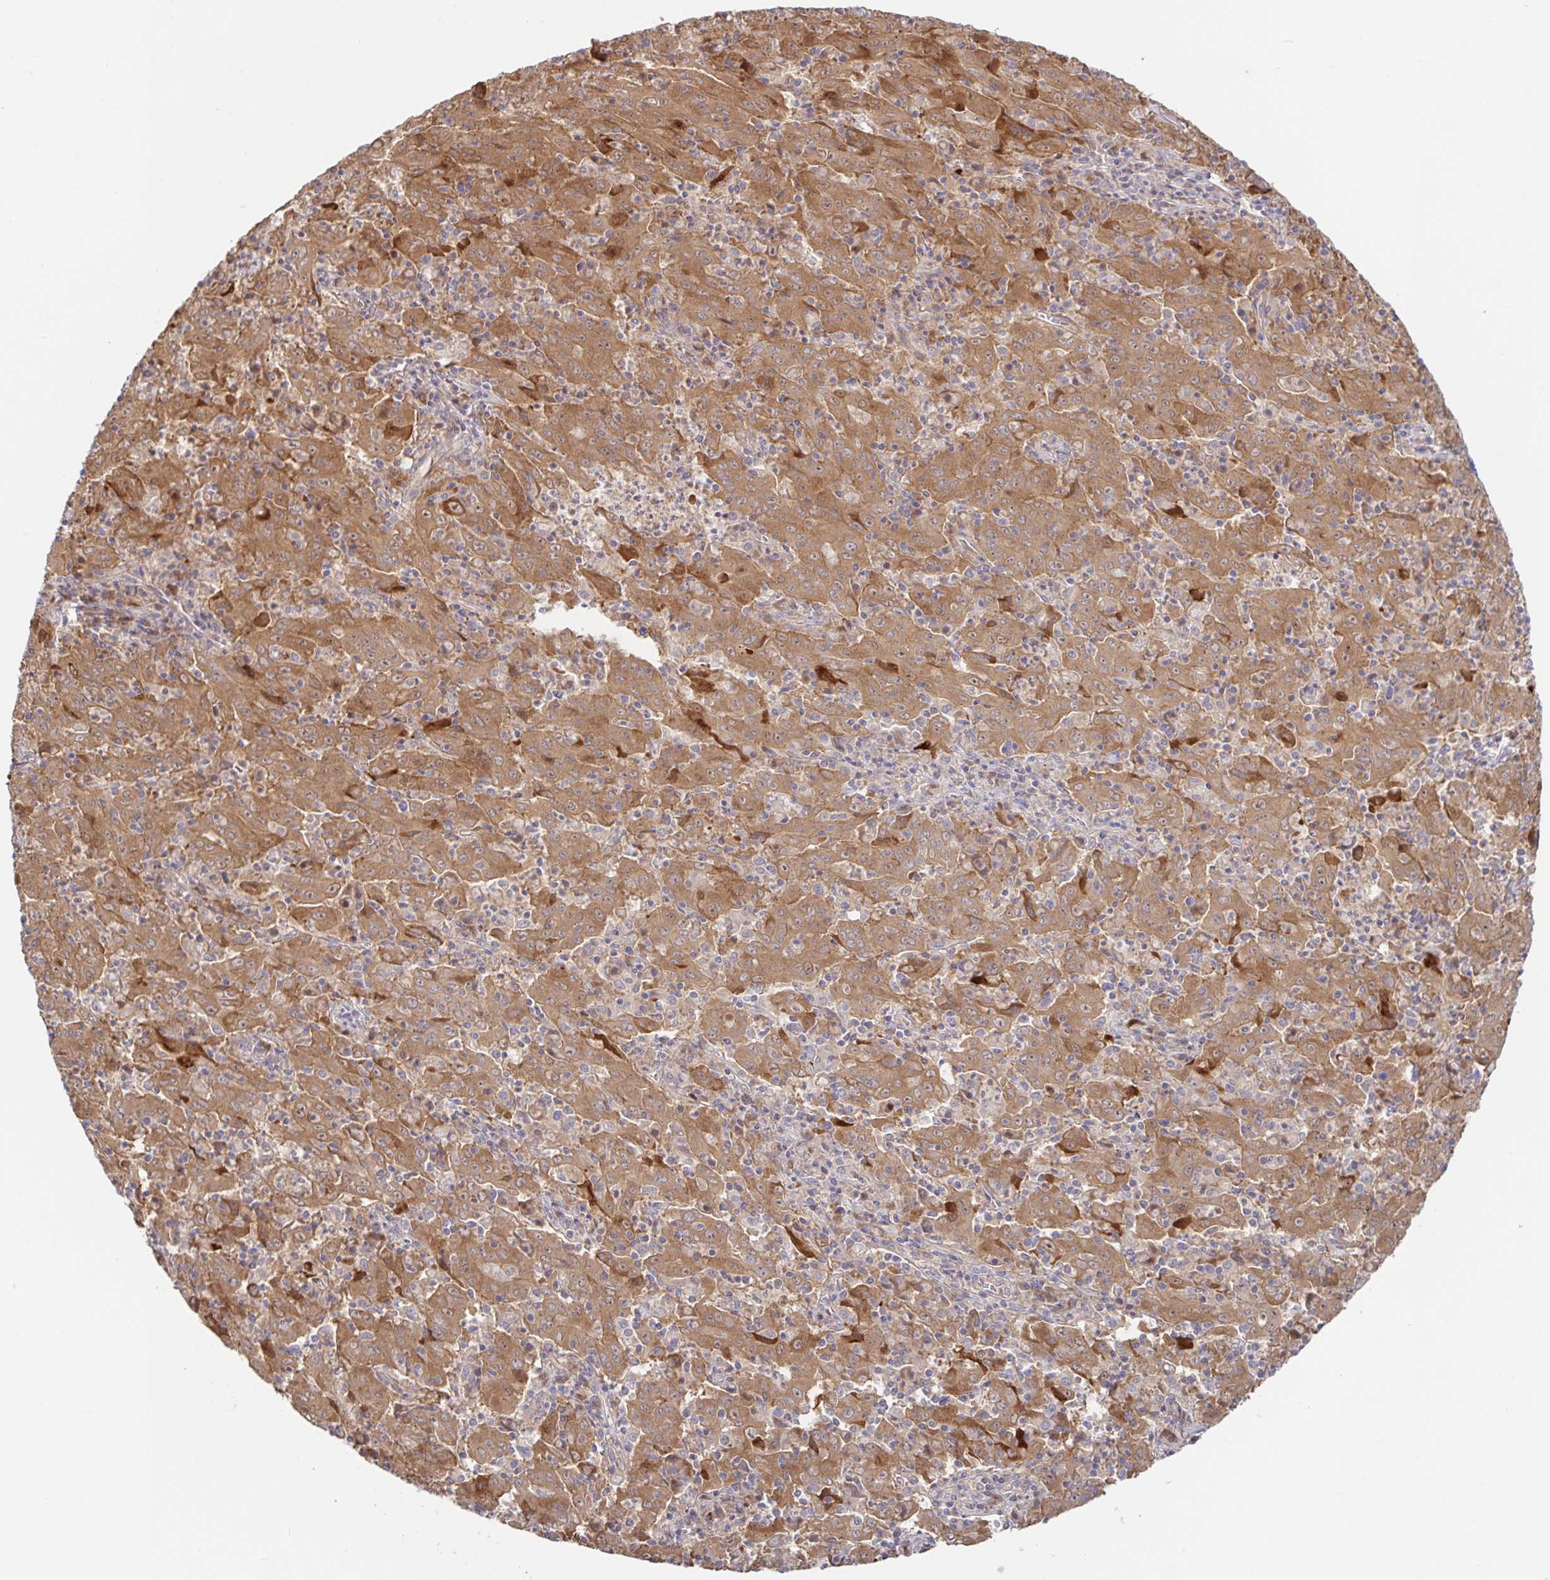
{"staining": {"intensity": "moderate", "quantity": ">75%", "location": "cytoplasmic/membranous"}, "tissue": "pancreatic cancer", "cell_type": "Tumor cells", "image_type": "cancer", "snomed": [{"axis": "morphology", "description": "Adenocarcinoma, NOS"}, {"axis": "topography", "description": "Pancreas"}], "caption": "Adenocarcinoma (pancreatic) stained for a protein shows moderate cytoplasmic/membranous positivity in tumor cells.", "gene": "AACS", "patient": {"sex": "male", "age": 63}}